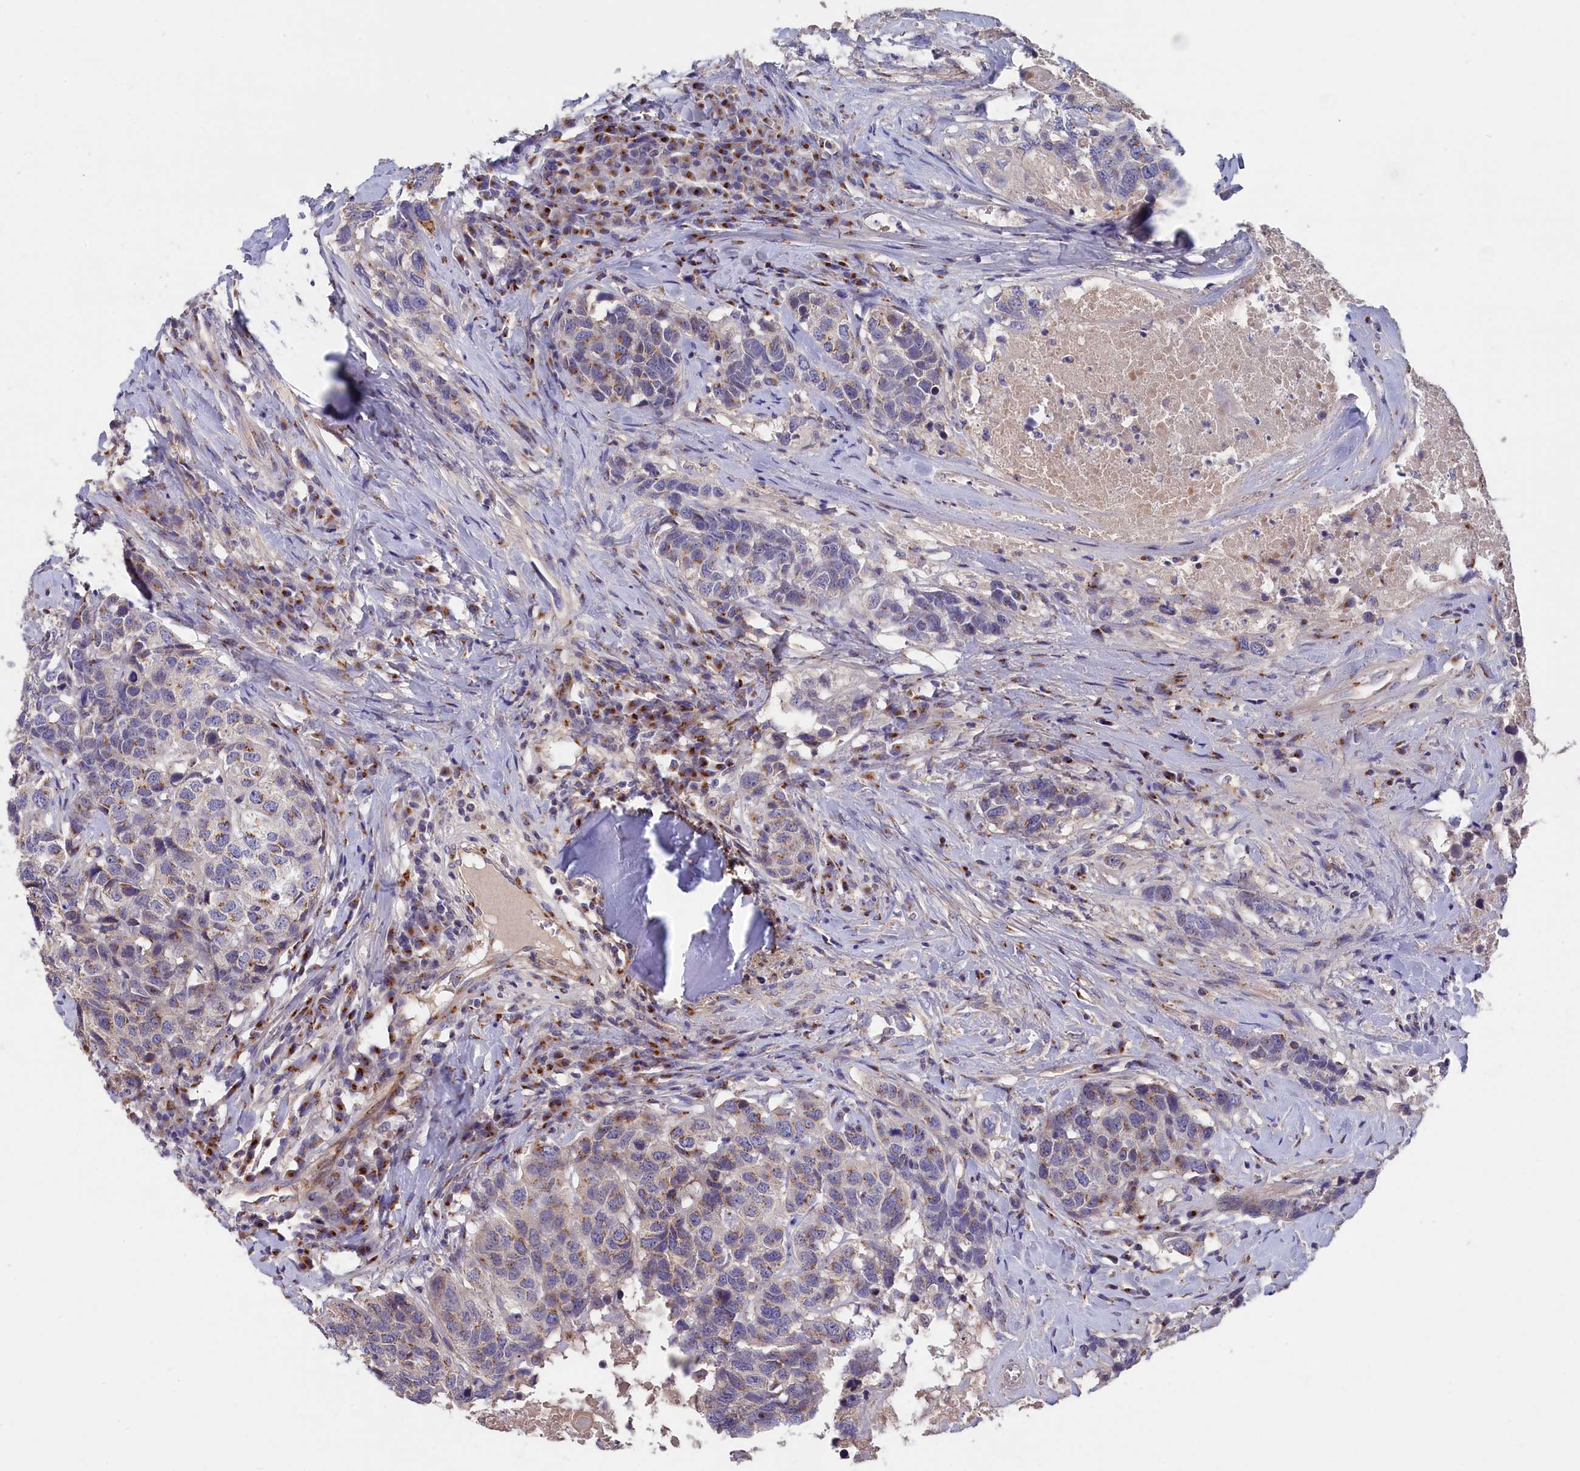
{"staining": {"intensity": "moderate", "quantity": "<25%", "location": "cytoplasmic/membranous"}, "tissue": "head and neck cancer", "cell_type": "Tumor cells", "image_type": "cancer", "snomed": [{"axis": "morphology", "description": "Squamous cell carcinoma, NOS"}, {"axis": "topography", "description": "Head-Neck"}], "caption": "Head and neck squamous cell carcinoma stained with IHC demonstrates moderate cytoplasmic/membranous expression in about <25% of tumor cells.", "gene": "TUBGCP4", "patient": {"sex": "male", "age": 66}}